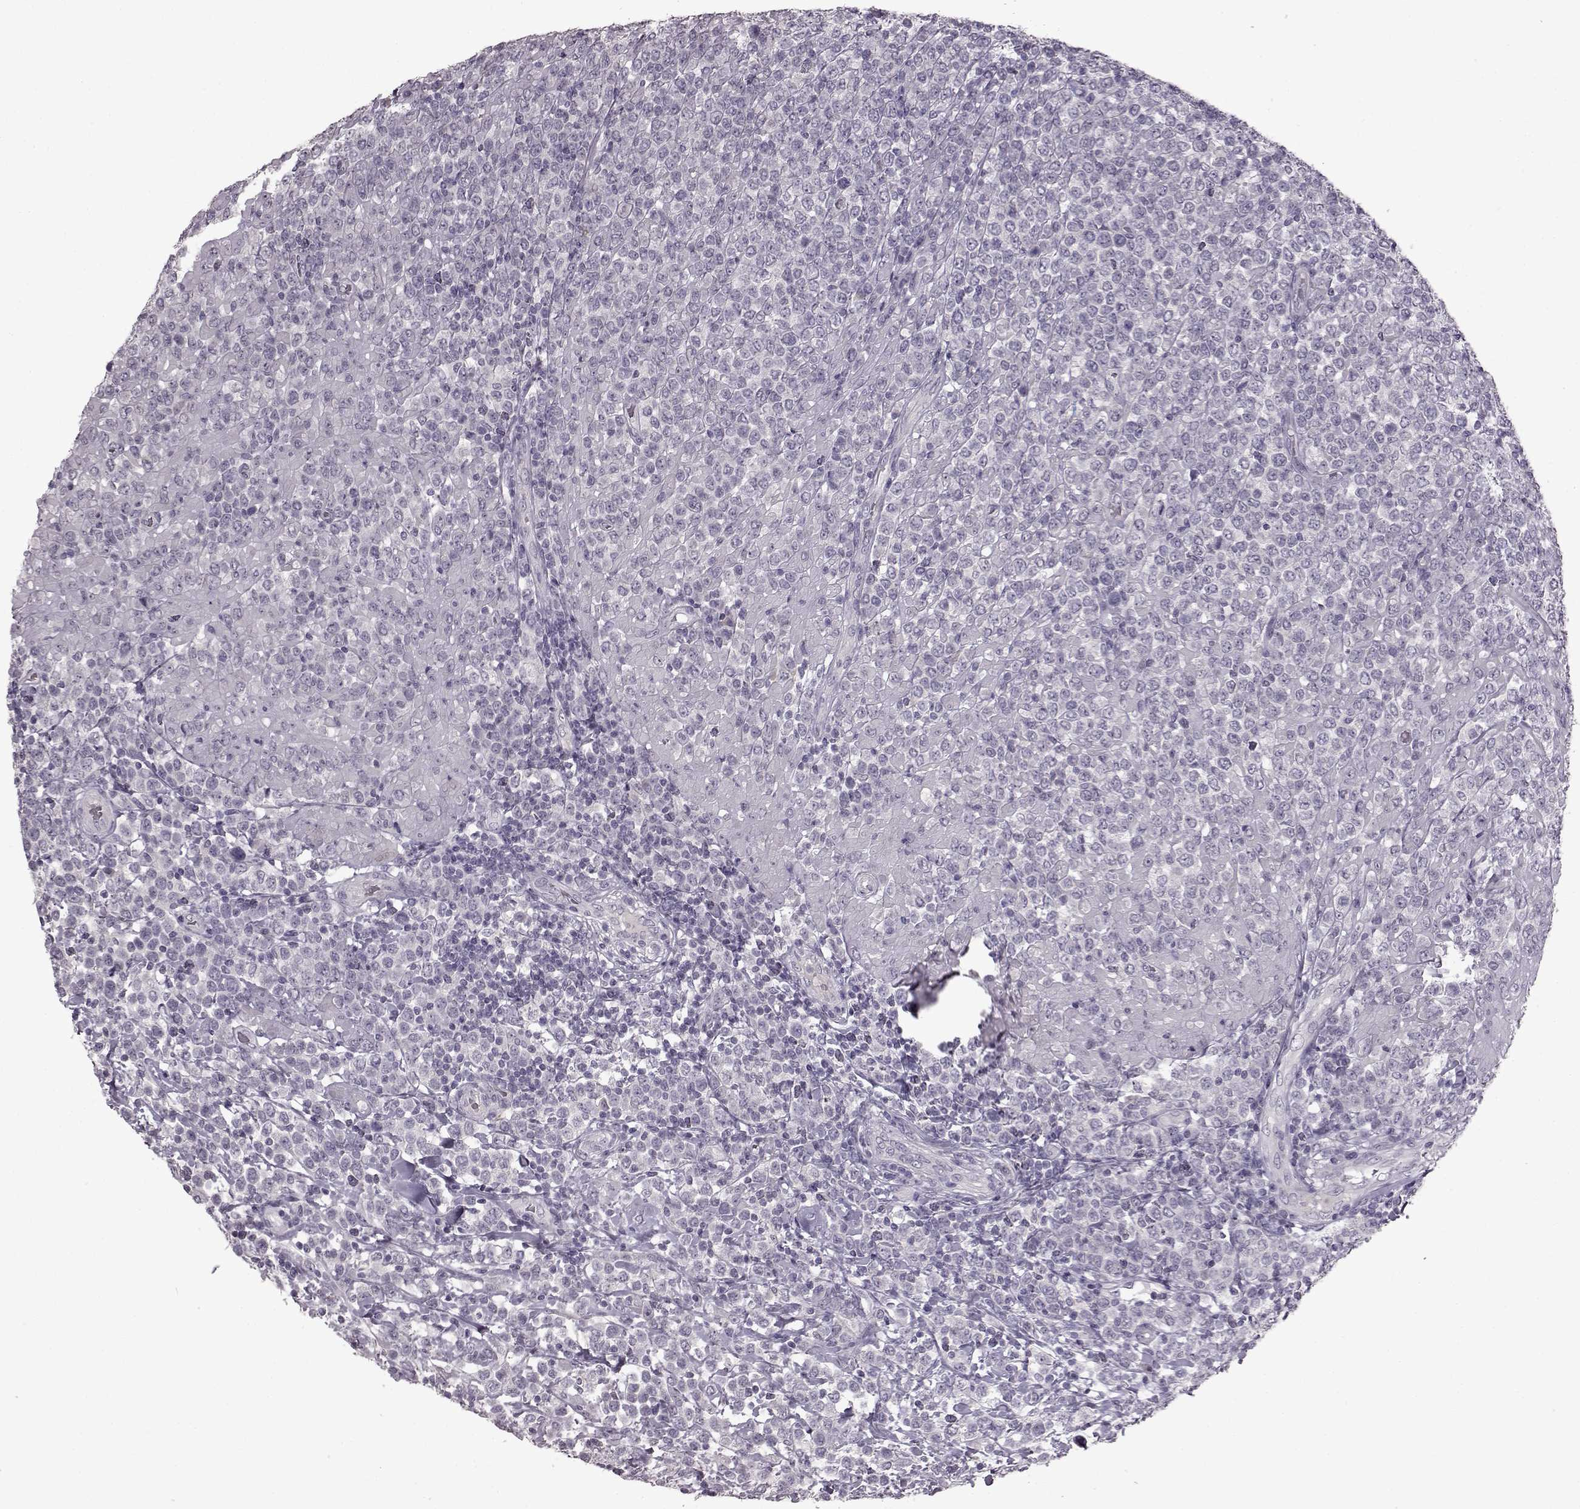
{"staining": {"intensity": "negative", "quantity": "none", "location": "none"}, "tissue": "lymphoma", "cell_type": "Tumor cells", "image_type": "cancer", "snomed": [{"axis": "morphology", "description": "Malignant lymphoma, non-Hodgkin's type, High grade"}, {"axis": "topography", "description": "Soft tissue"}], "caption": "DAB immunohistochemical staining of human lymphoma exhibits no significant staining in tumor cells.", "gene": "LHB", "patient": {"sex": "female", "age": 56}}